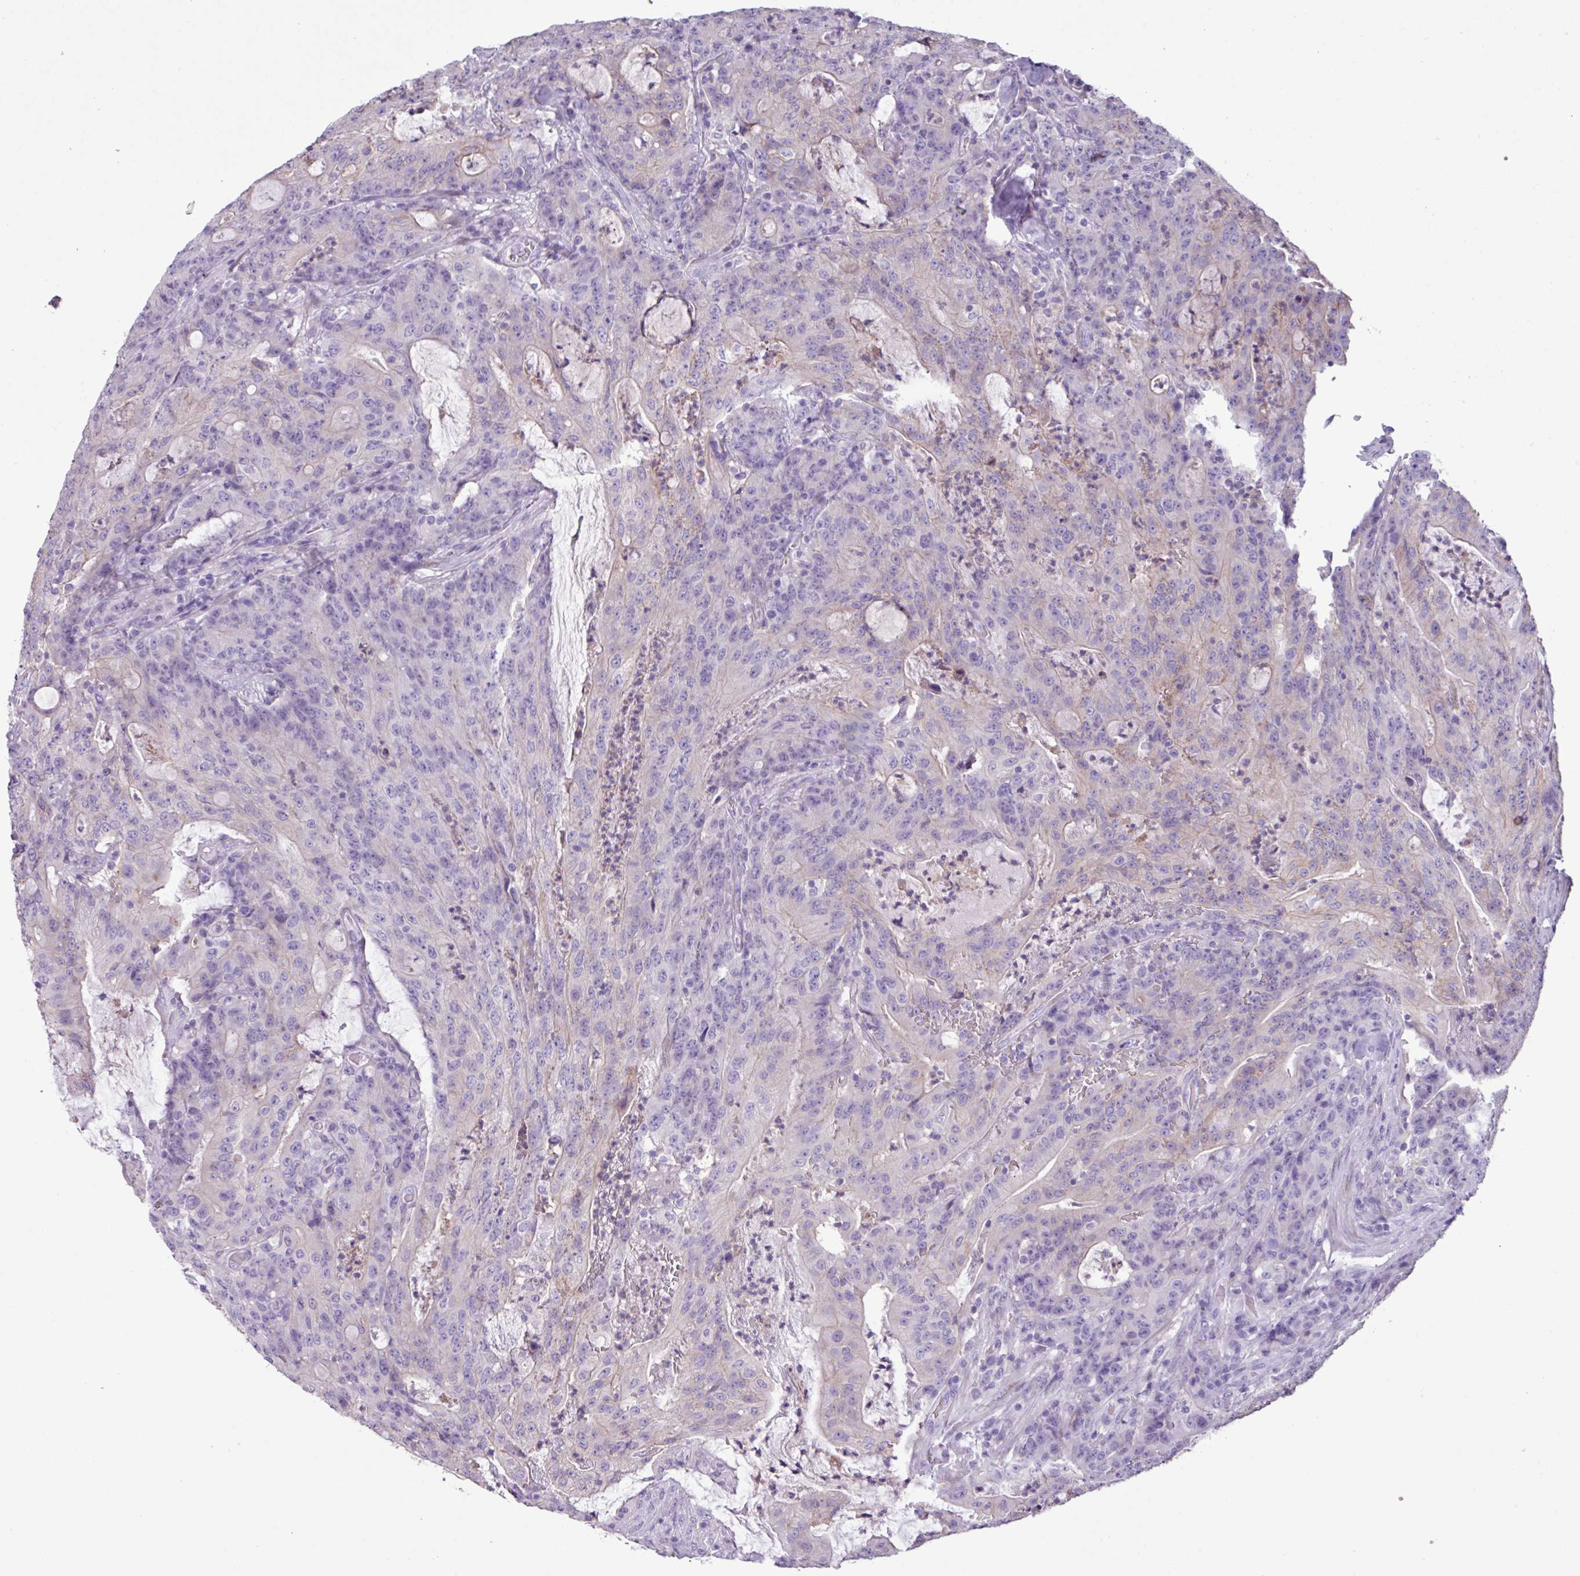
{"staining": {"intensity": "weak", "quantity": "<25%", "location": "cytoplasmic/membranous"}, "tissue": "colorectal cancer", "cell_type": "Tumor cells", "image_type": "cancer", "snomed": [{"axis": "morphology", "description": "Adenocarcinoma, NOS"}, {"axis": "topography", "description": "Colon"}], "caption": "Histopathology image shows no significant protein staining in tumor cells of colorectal cancer (adenocarcinoma). (DAB immunohistochemistry (IHC) with hematoxylin counter stain).", "gene": "CYSTM1", "patient": {"sex": "male", "age": 83}}